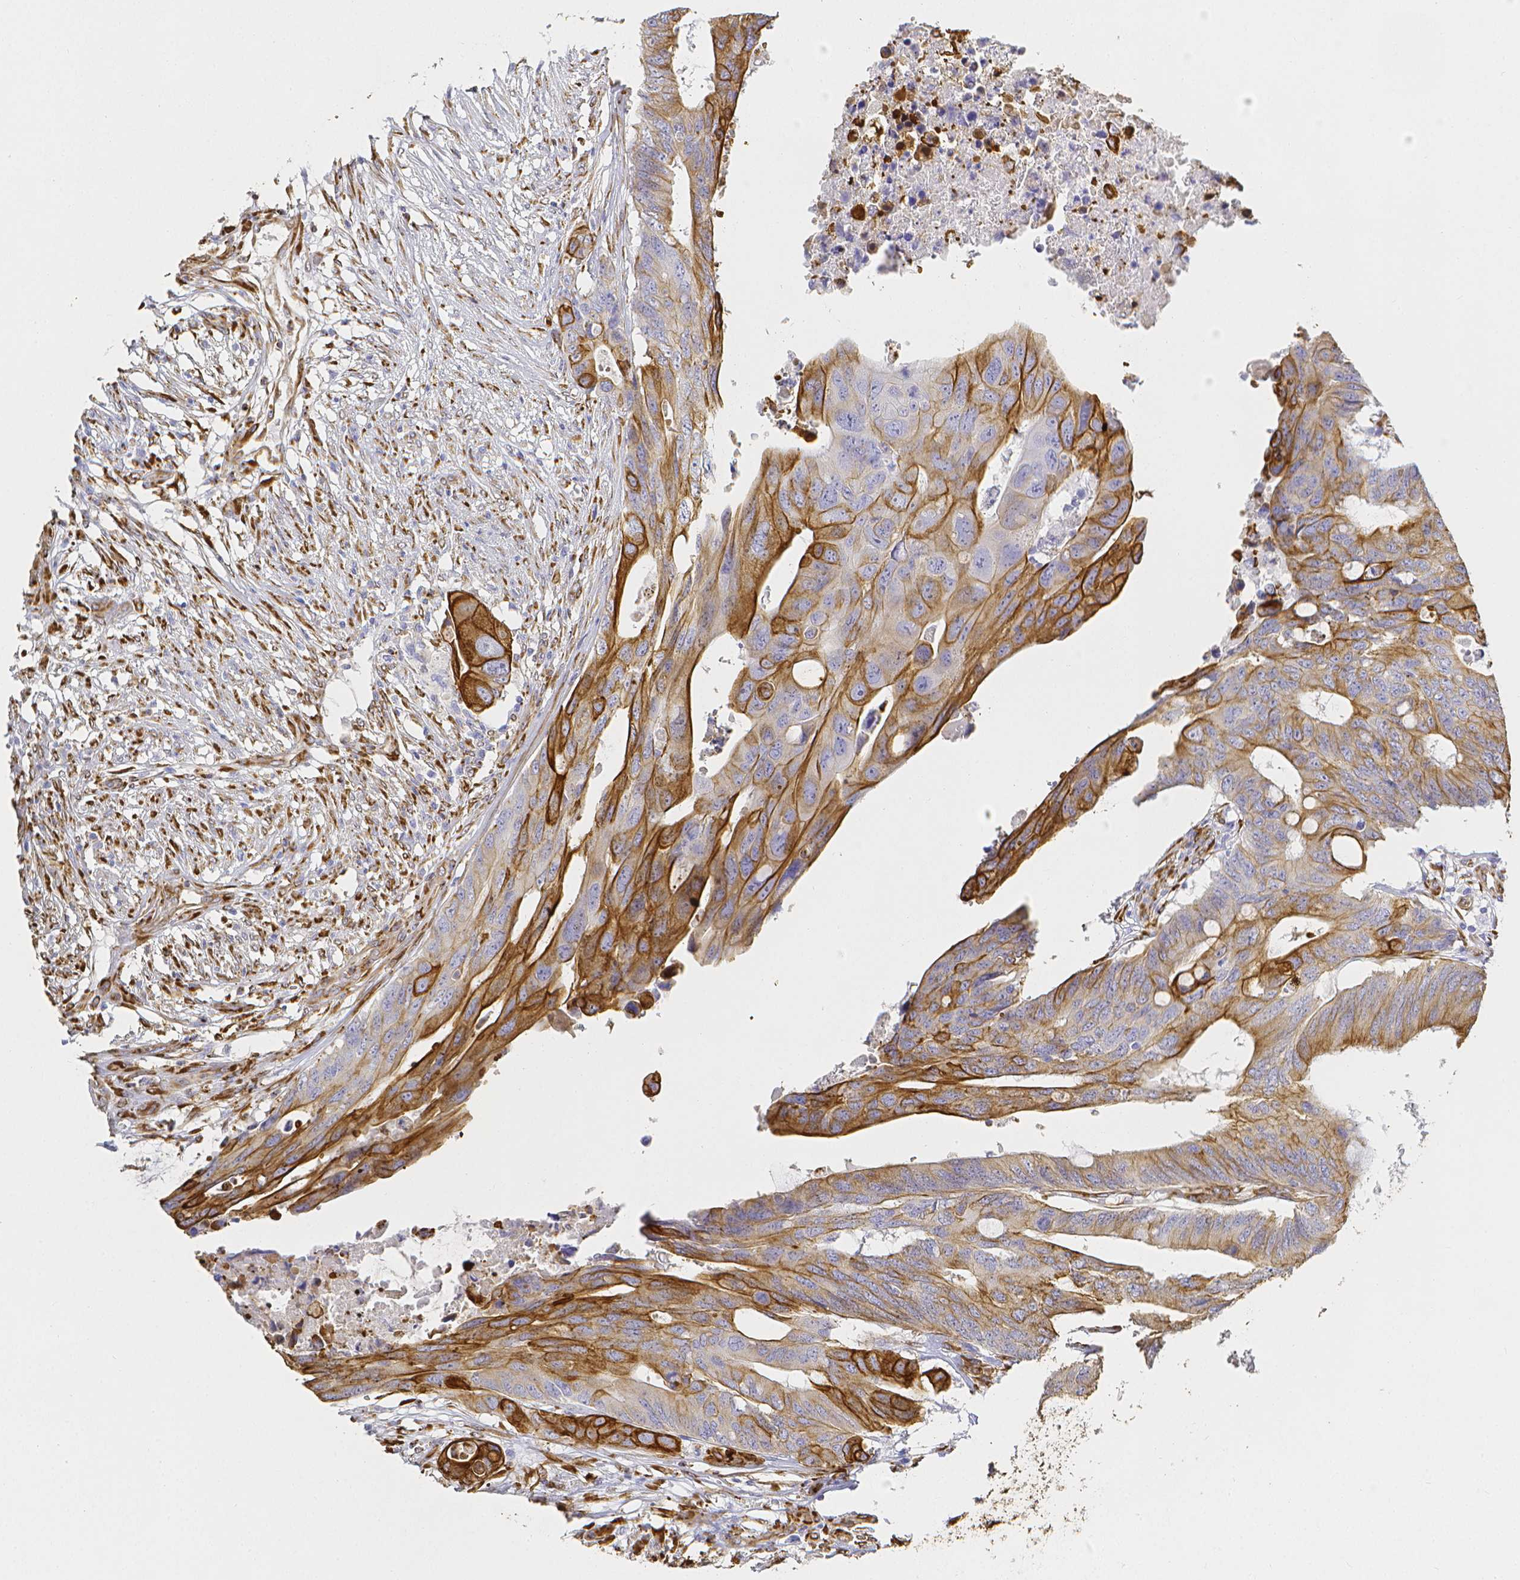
{"staining": {"intensity": "moderate", "quantity": ">75%", "location": "cytoplasmic/membranous"}, "tissue": "colorectal cancer", "cell_type": "Tumor cells", "image_type": "cancer", "snomed": [{"axis": "morphology", "description": "Adenocarcinoma, NOS"}, {"axis": "topography", "description": "Colon"}], "caption": "Immunohistochemistry (IHC) histopathology image of adenocarcinoma (colorectal) stained for a protein (brown), which displays medium levels of moderate cytoplasmic/membranous expression in approximately >75% of tumor cells.", "gene": "SMURF1", "patient": {"sex": "male", "age": 71}}